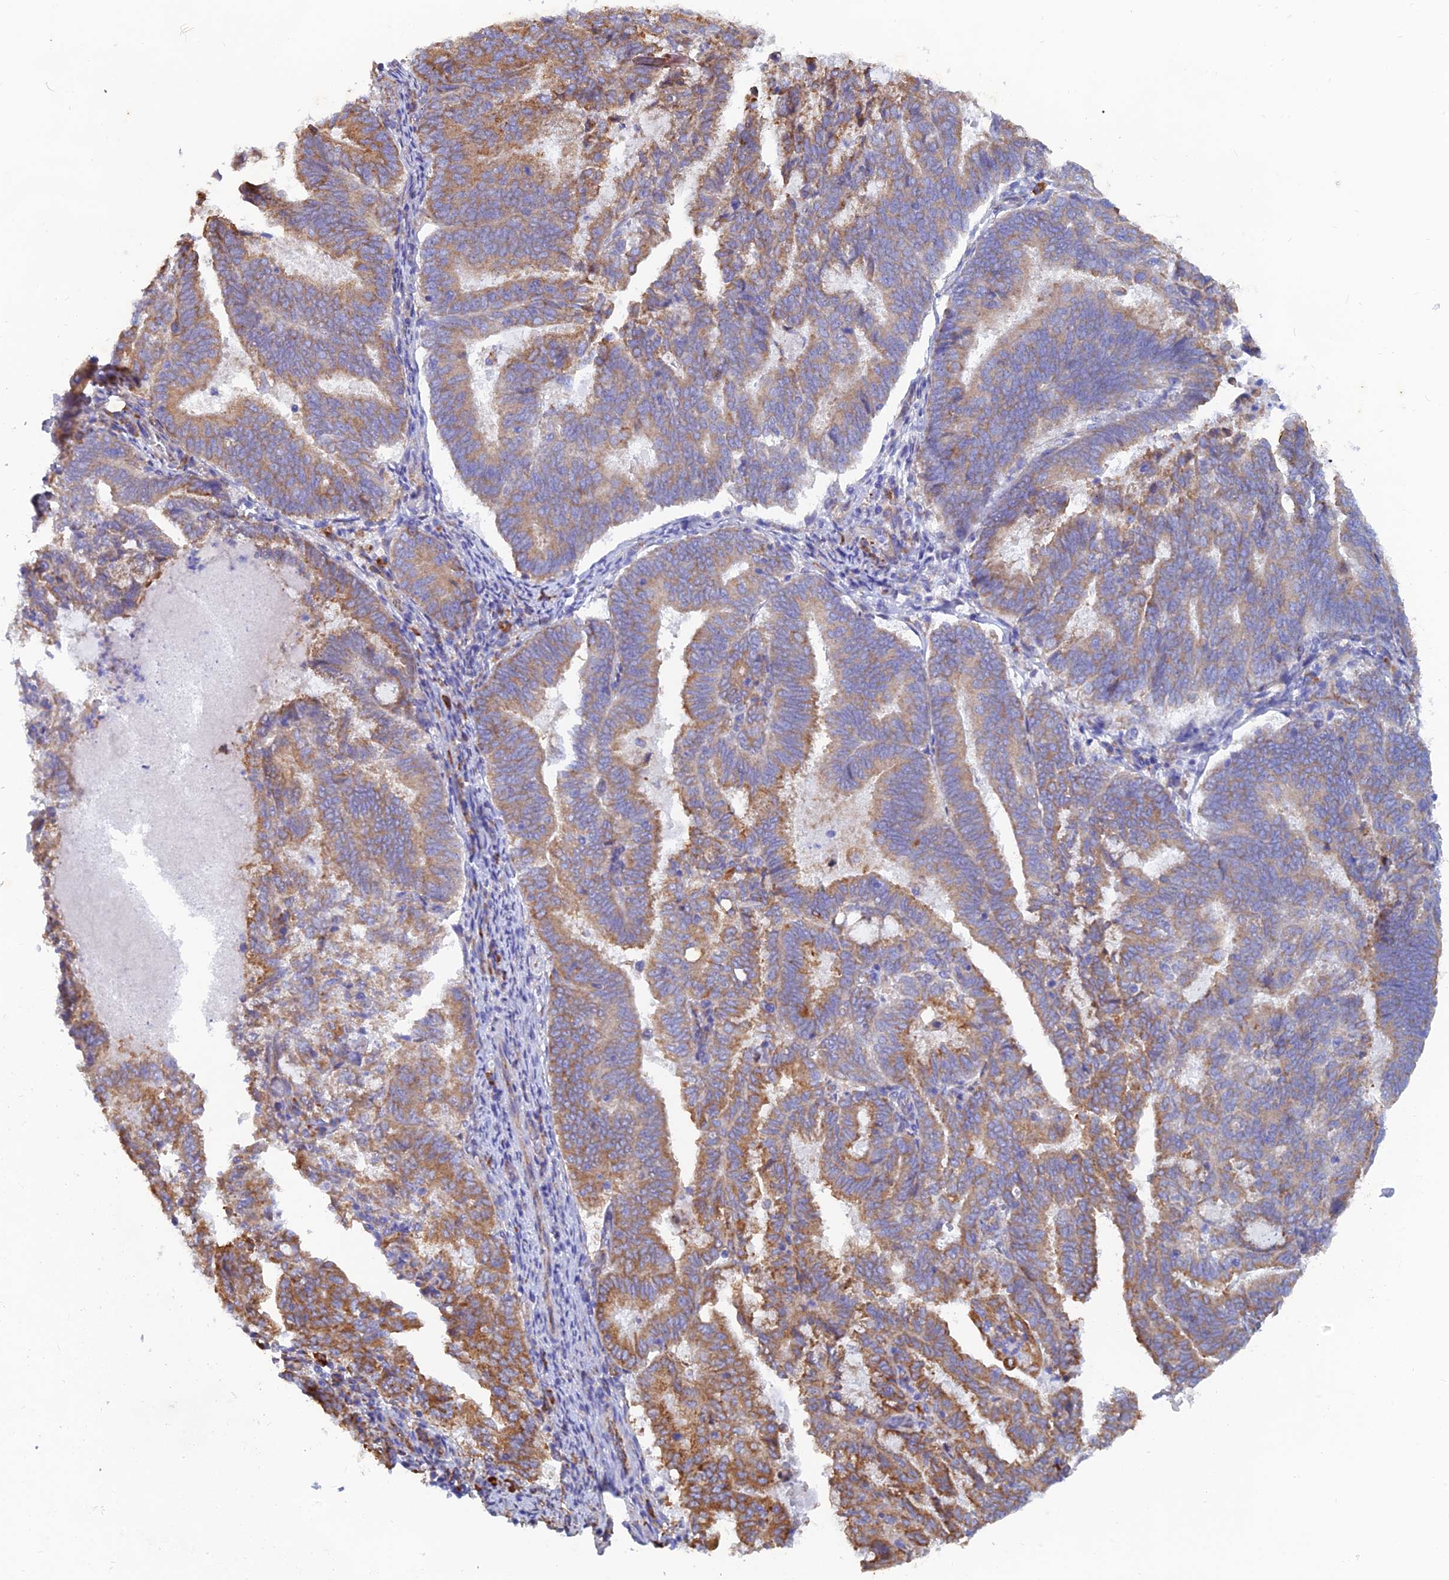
{"staining": {"intensity": "moderate", "quantity": ">75%", "location": "cytoplasmic/membranous"}, "tissue": "endometrial cancer", "cell_type": "Tumor cells", "image_type": "cancer", "snomed": [{"axis": "morphology", "description": "Adenocarcinoma, NOS"}, {"axis": "topography", "description": "Endometrium"}], "caption": "Immunohistochemistry (IHC) (DAB (3,3'-diaminobenzidine)) staining of human adenocarcinoma (endometrial) demonstrates moderate cytoplasmic/membranous protein staining in approximately >75% of tumor cells.", "gene": "WDR35", "patient": {"sex": "female", "age": 80}}